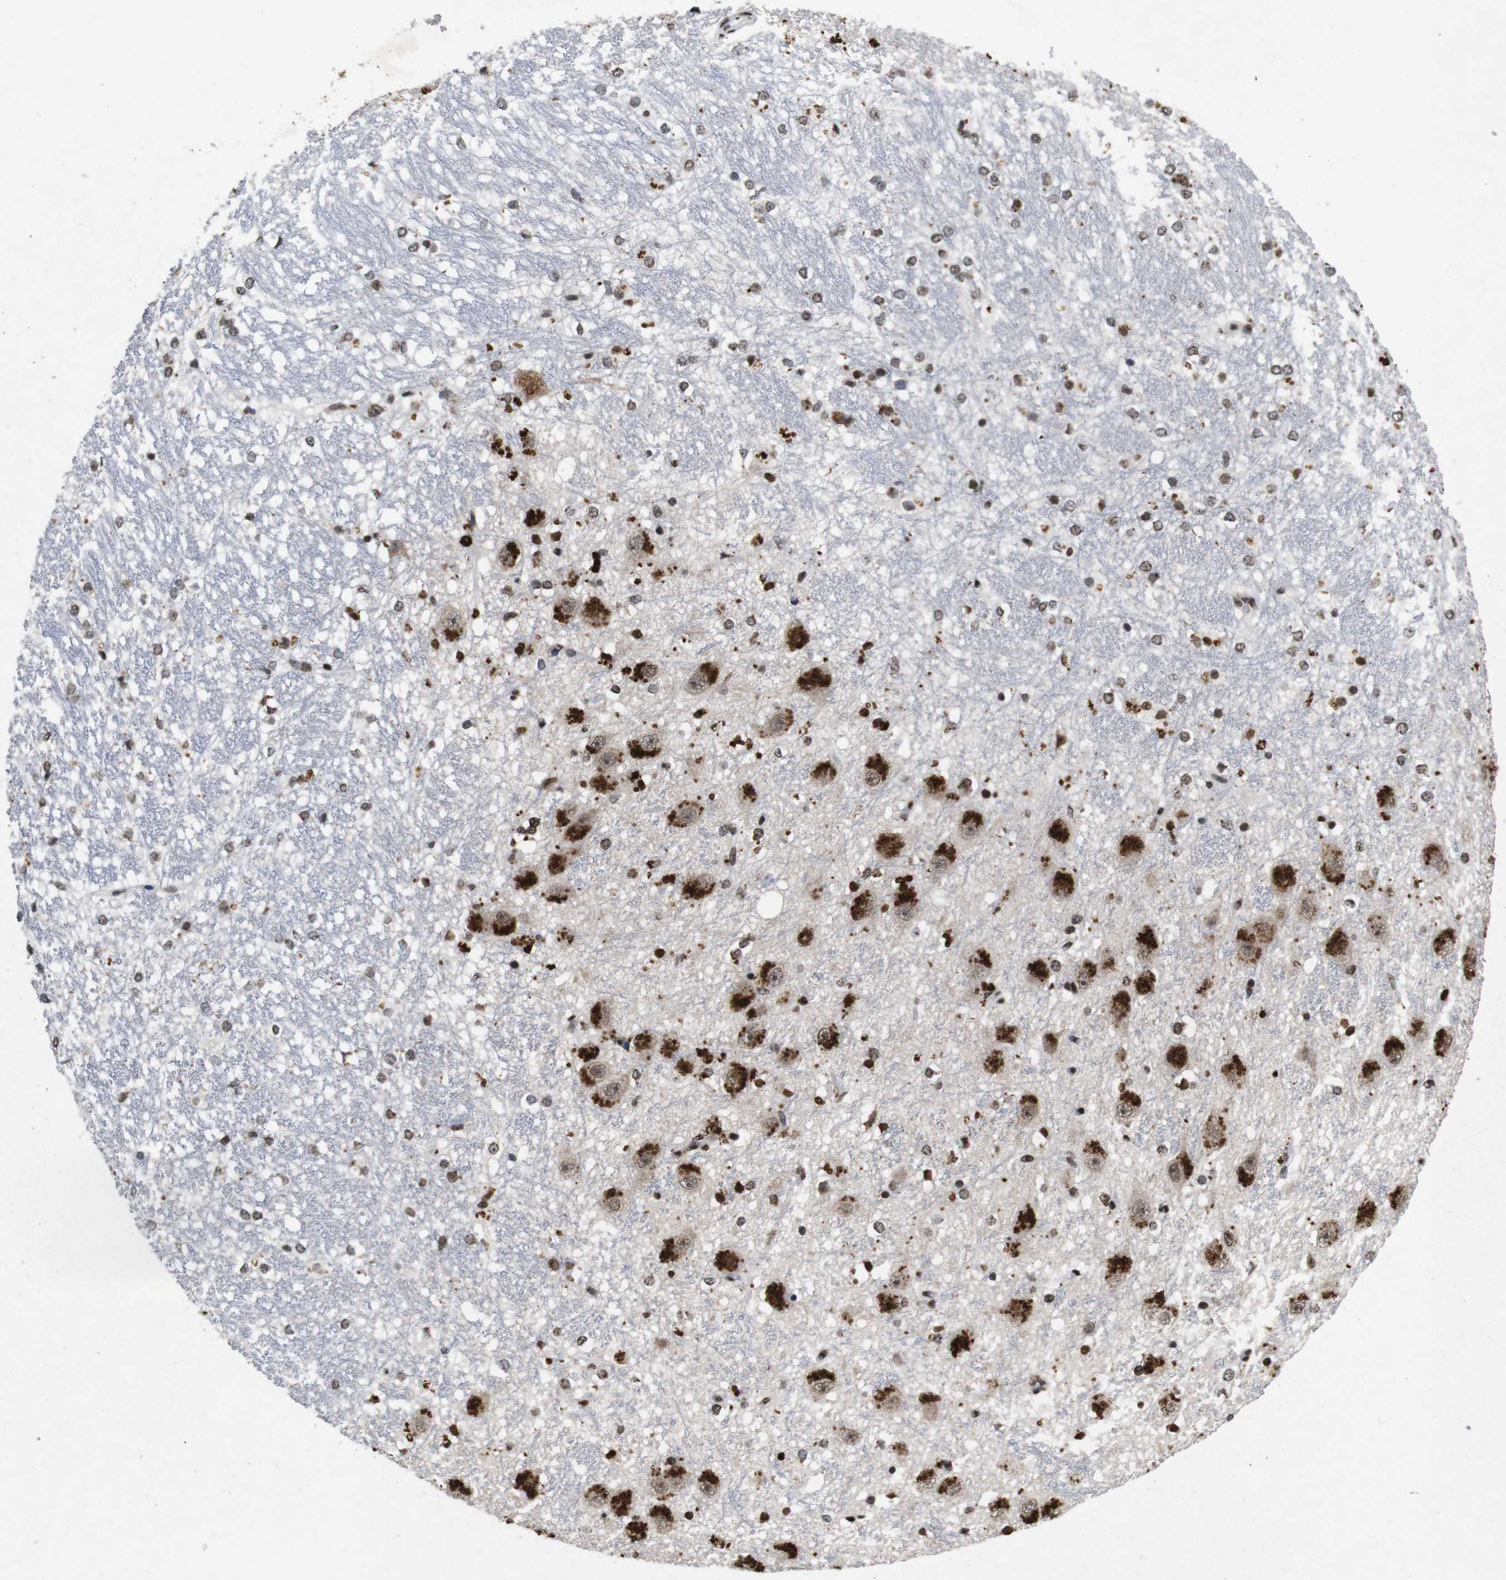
{"staining": {"intensity": "moderate", "quantity": ">75%", "location": "nuclear"}, "tissue": "hippocampus", "cell_type": "Glial cells", "image_type": "normal", "snomed": [{"axis": "morphology", "description": "Normal tissue, NOS"}, {"axis": "topography", "description": "Hippocampus"}], "caption": "Moderate nuclear positivity is identified in about >75% of glial cells in unremarkable hippocampus.", "gene": "MAGEH1", "patient": {"sex": "female", "age": 19}}